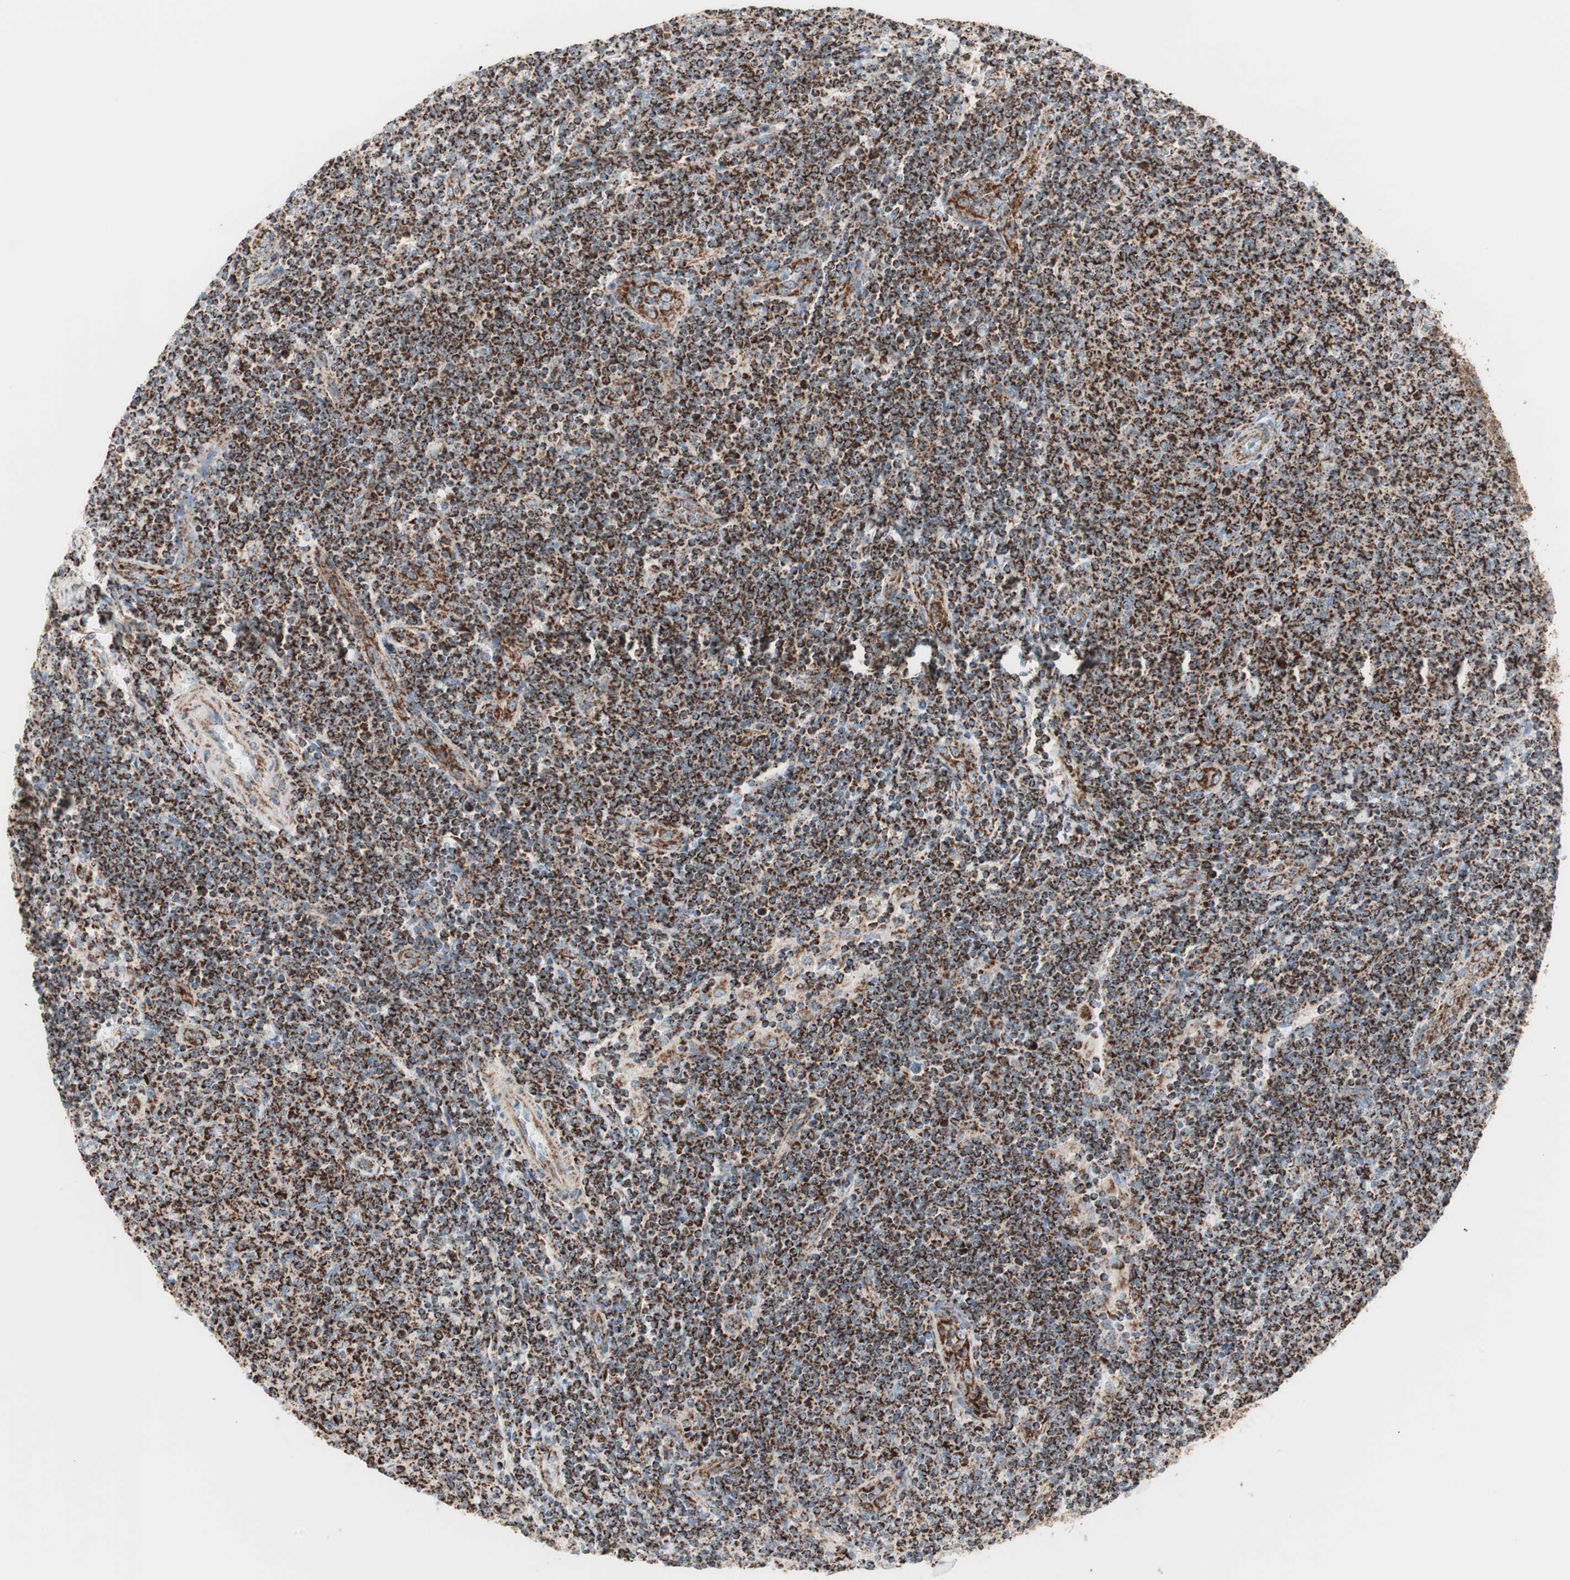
{"staining": {"intensity": "strong", "quantity": ">75%", "location": "cytoplasmic/membranous"}, "tissue": "lymphoma", "cell_type": "Tumor cells", "image_type": "cancer", "snomed": [{"axis": "morphology", "description": "Malignant lymphoma, non-Hodgkin's type, Low grade"}, {"axis": "topography", "description": "Lymph node"}], "caption": "IHC image of neoplastic tissue: human lymphoma stained using immunohistochemistry (IHC) exhibits high levels of strong protein expression localized specifically in the cytoplasmic/membranous of tumor cells, appearing as a cytoplasmic/membranous brown color.", "gene": "TOMM20", "patient": {"sex": "male", "age": 66}}